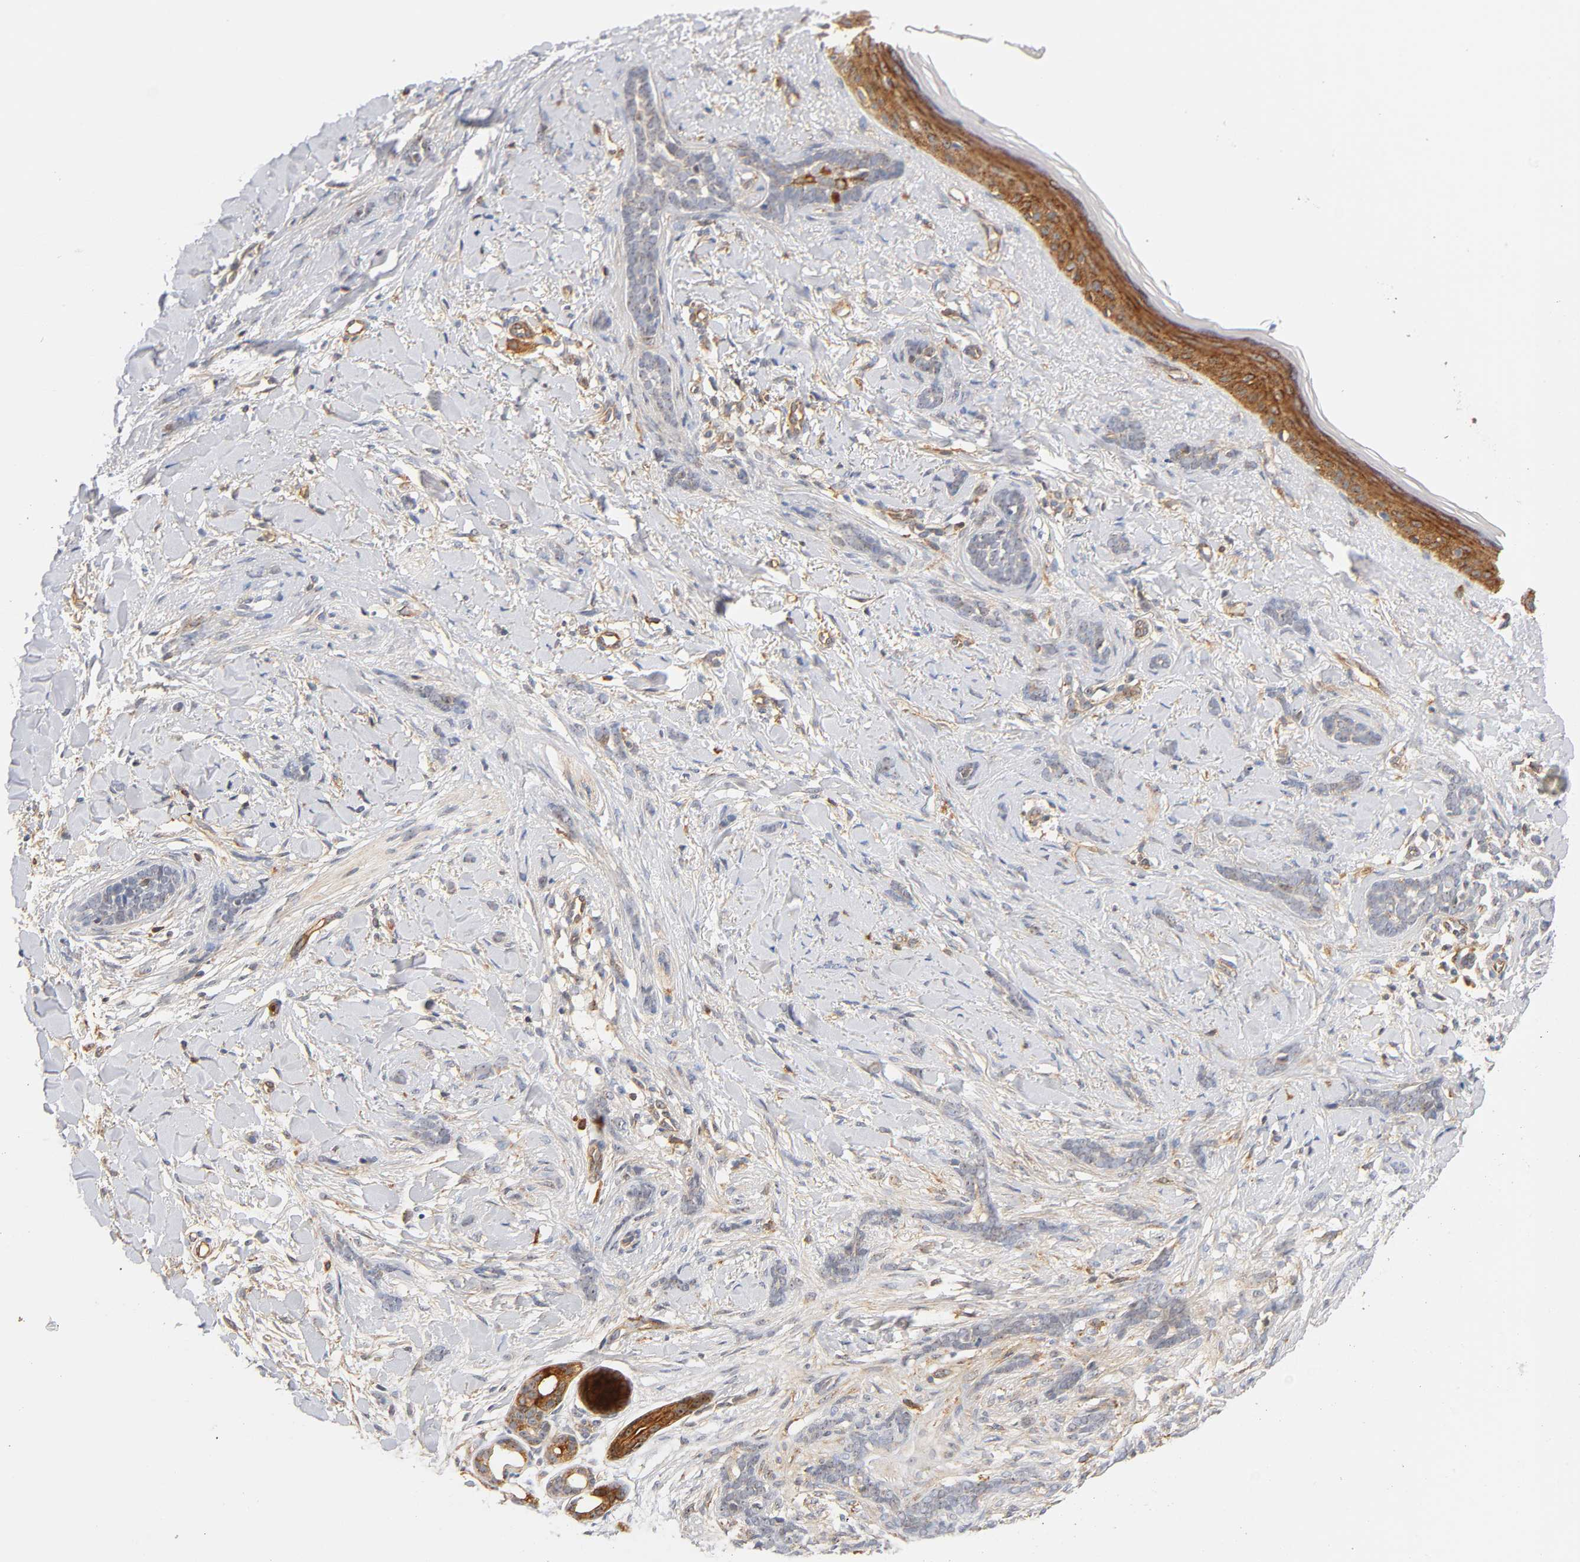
{"staining": {"intensity": "weak", "quantity": ">75%", "location": "cytoplasmic/membranous"}, "tissue": "skin cancer", "cell_type": "Tumor cells", "image_type": "cancer", "snomed": [{"axis": "morphology", "description": "Basal cell carcinoma"}, {"axis": "topography", "description": "Skin"}], "caption": "Immunohistochemical staining of skin cancer (basal cell carcinoma) displays low levels of weak cytoplasmic/membranous expression in about >75% of tumor cells.", "gene": "PLD1", "patient": {"sex": "female", "age": 37}}